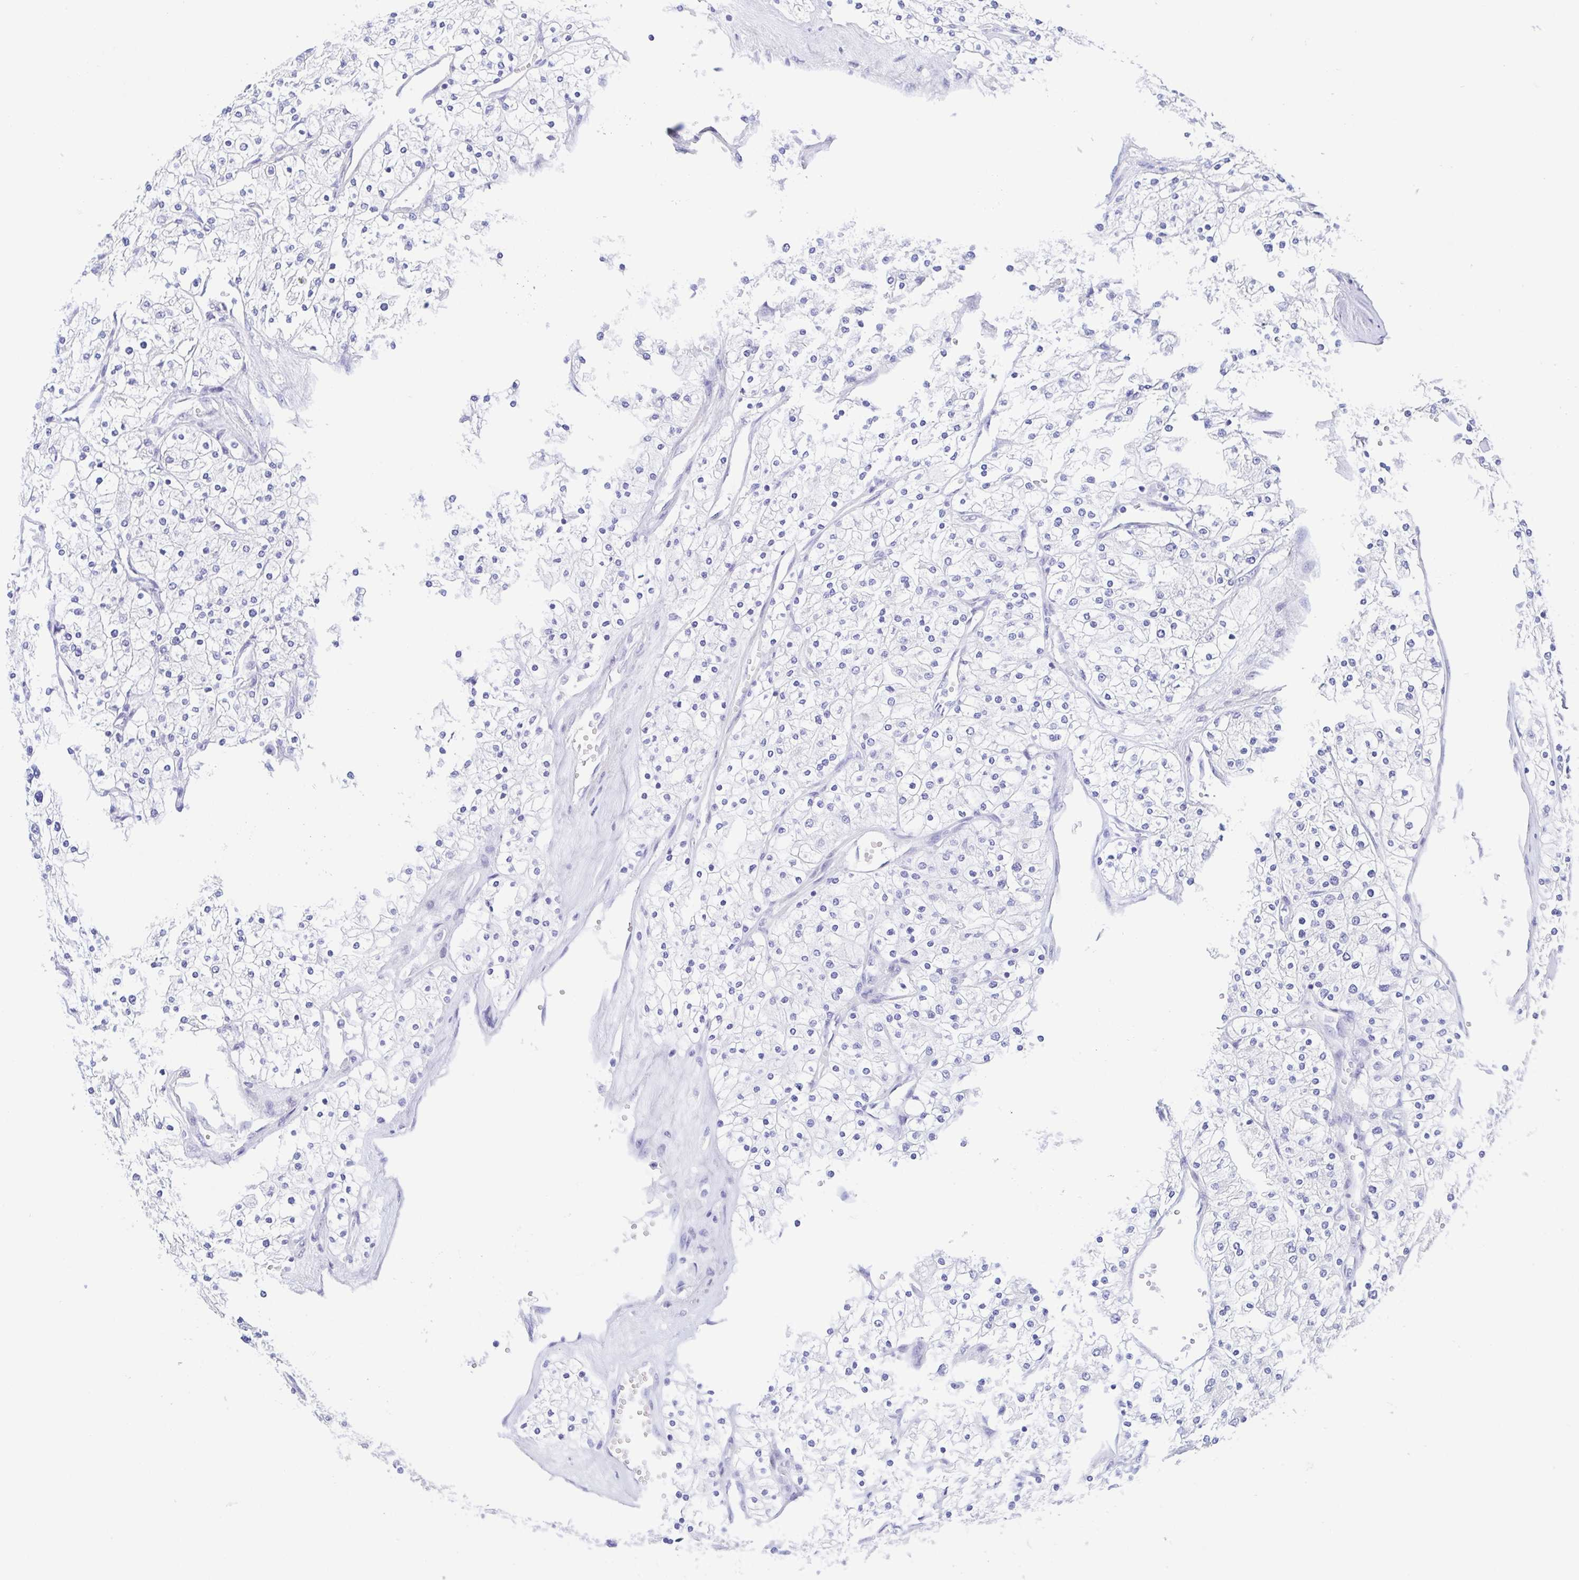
{"staining": {"intensity": "negative", "quantity": "none", "location": "none"}, "tissue": "renal cancer", "cell_type": "Tumor cells", "image_type": "cancer", "snomed": [{"axis": "morphology", "description": "Adenocarcinoma, NOS"}, {"axis": "topography", "description": "Kidney"}], "caption": "A micrograph of human adenocarcinoma (renal) is negative for staining in tumor cells.", "gene": "MUCL3", "patient": {"sex": "male", "age": 80}}